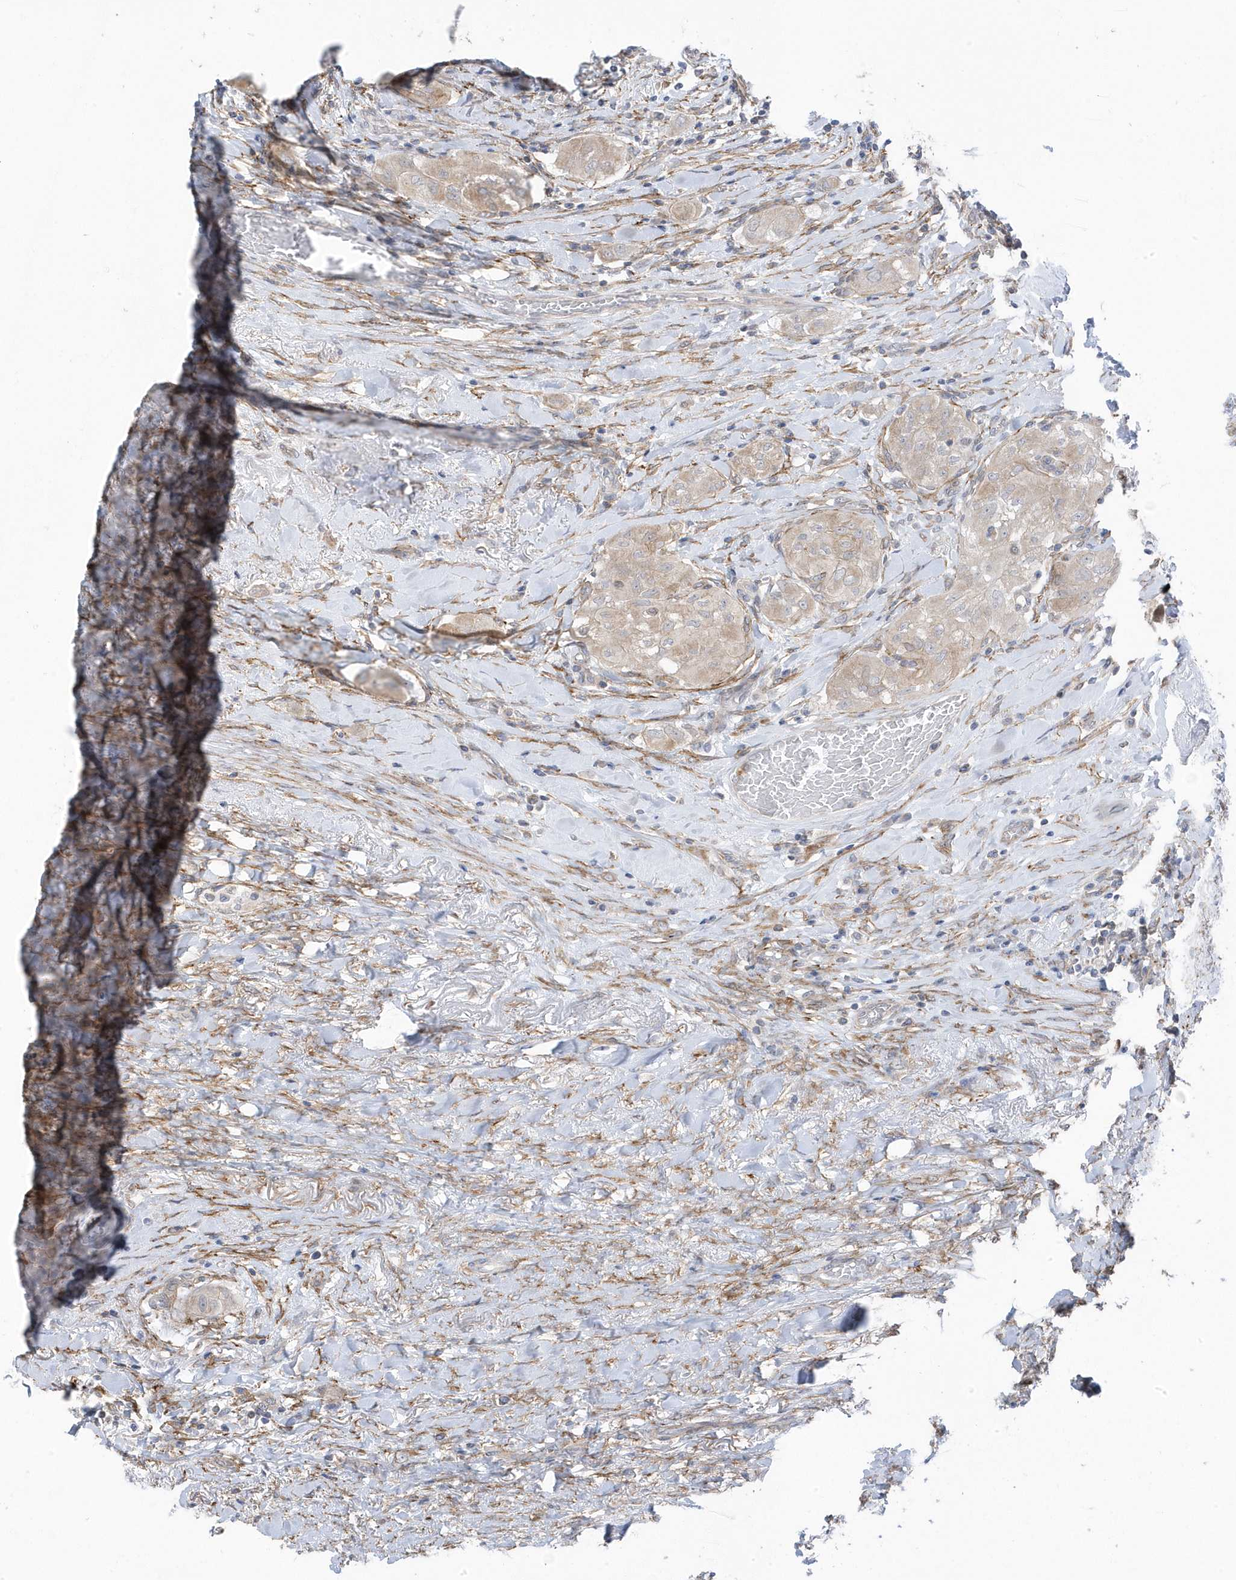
{"staining": {"intensity": "weak", "quantity": ">75%", "location": "cytoplasmic/membranous"}, "tissue": "thyroid cancer", "cell_type": "Tumor cells", "image_type": "cancer", "snomed": [{"axis": "morphology", "description": "Papillary adenocarcinoma, NOS"}, {"axis": "topography", "description": "Thyroid gland"}], "caption": "Thyroid cancer (papillary adenocarcinoma) stained with a brown dye displays weak cytoplasmic/membranous positive staining in approximately >75% of tumor cells.", "gene": "ANAPC1", "patient": {"sex": "female", "age": 59}}